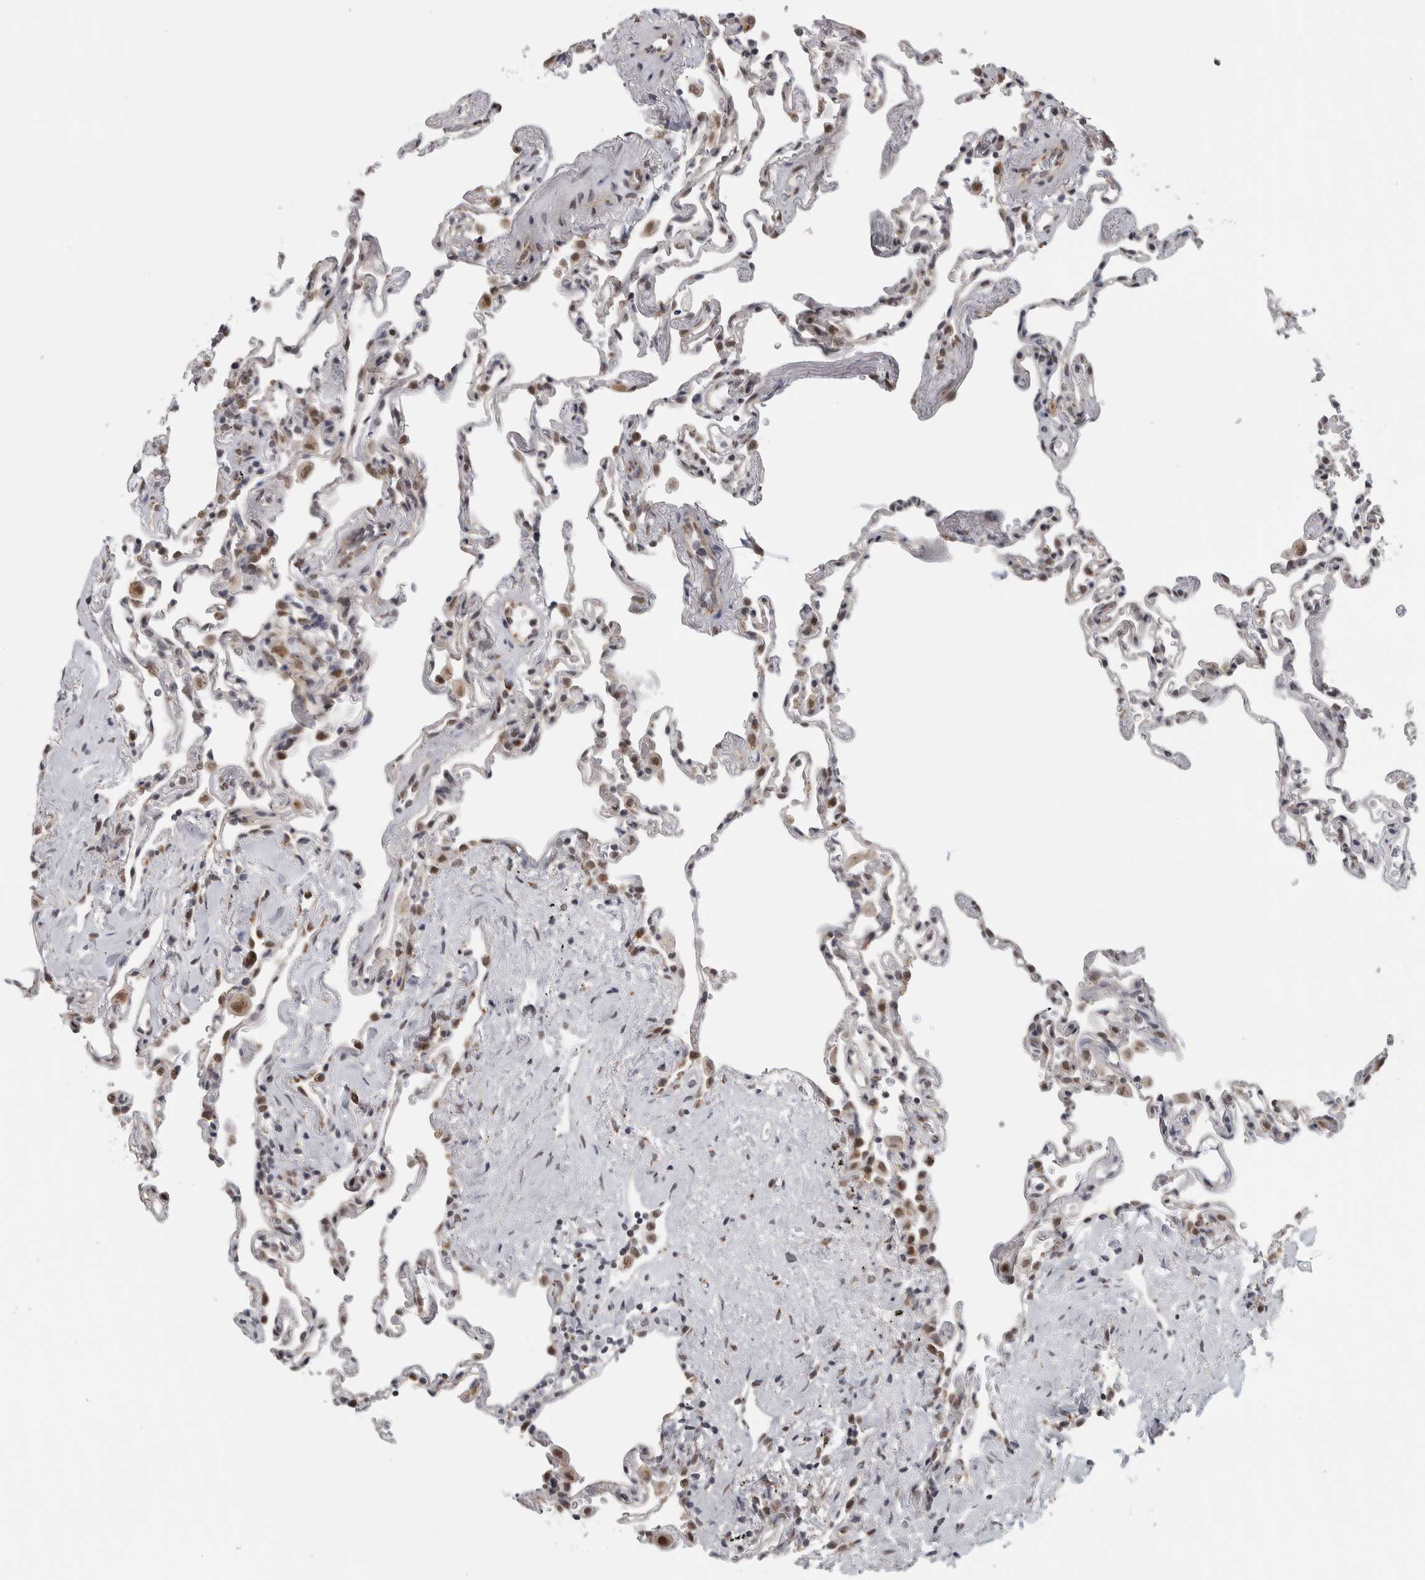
{"staining": {"intensity": "weak", "quantity": "<25%", "location": "cytoplasmic/membranous,nuclear"}, "tissue": "lung", "cell_type": "Alveolar cells", "image_type": "normal", "snomed": [{"axis": "morphology", "description": "Normal tissue, NOS"}, {"axis": "topography", "description": "Lung"}], "caption": "Alveolar cells show no significant positivity in unremarkable lung.", "gene": "ZMYND8", "patient": {"sex": "male", "age": 59}}